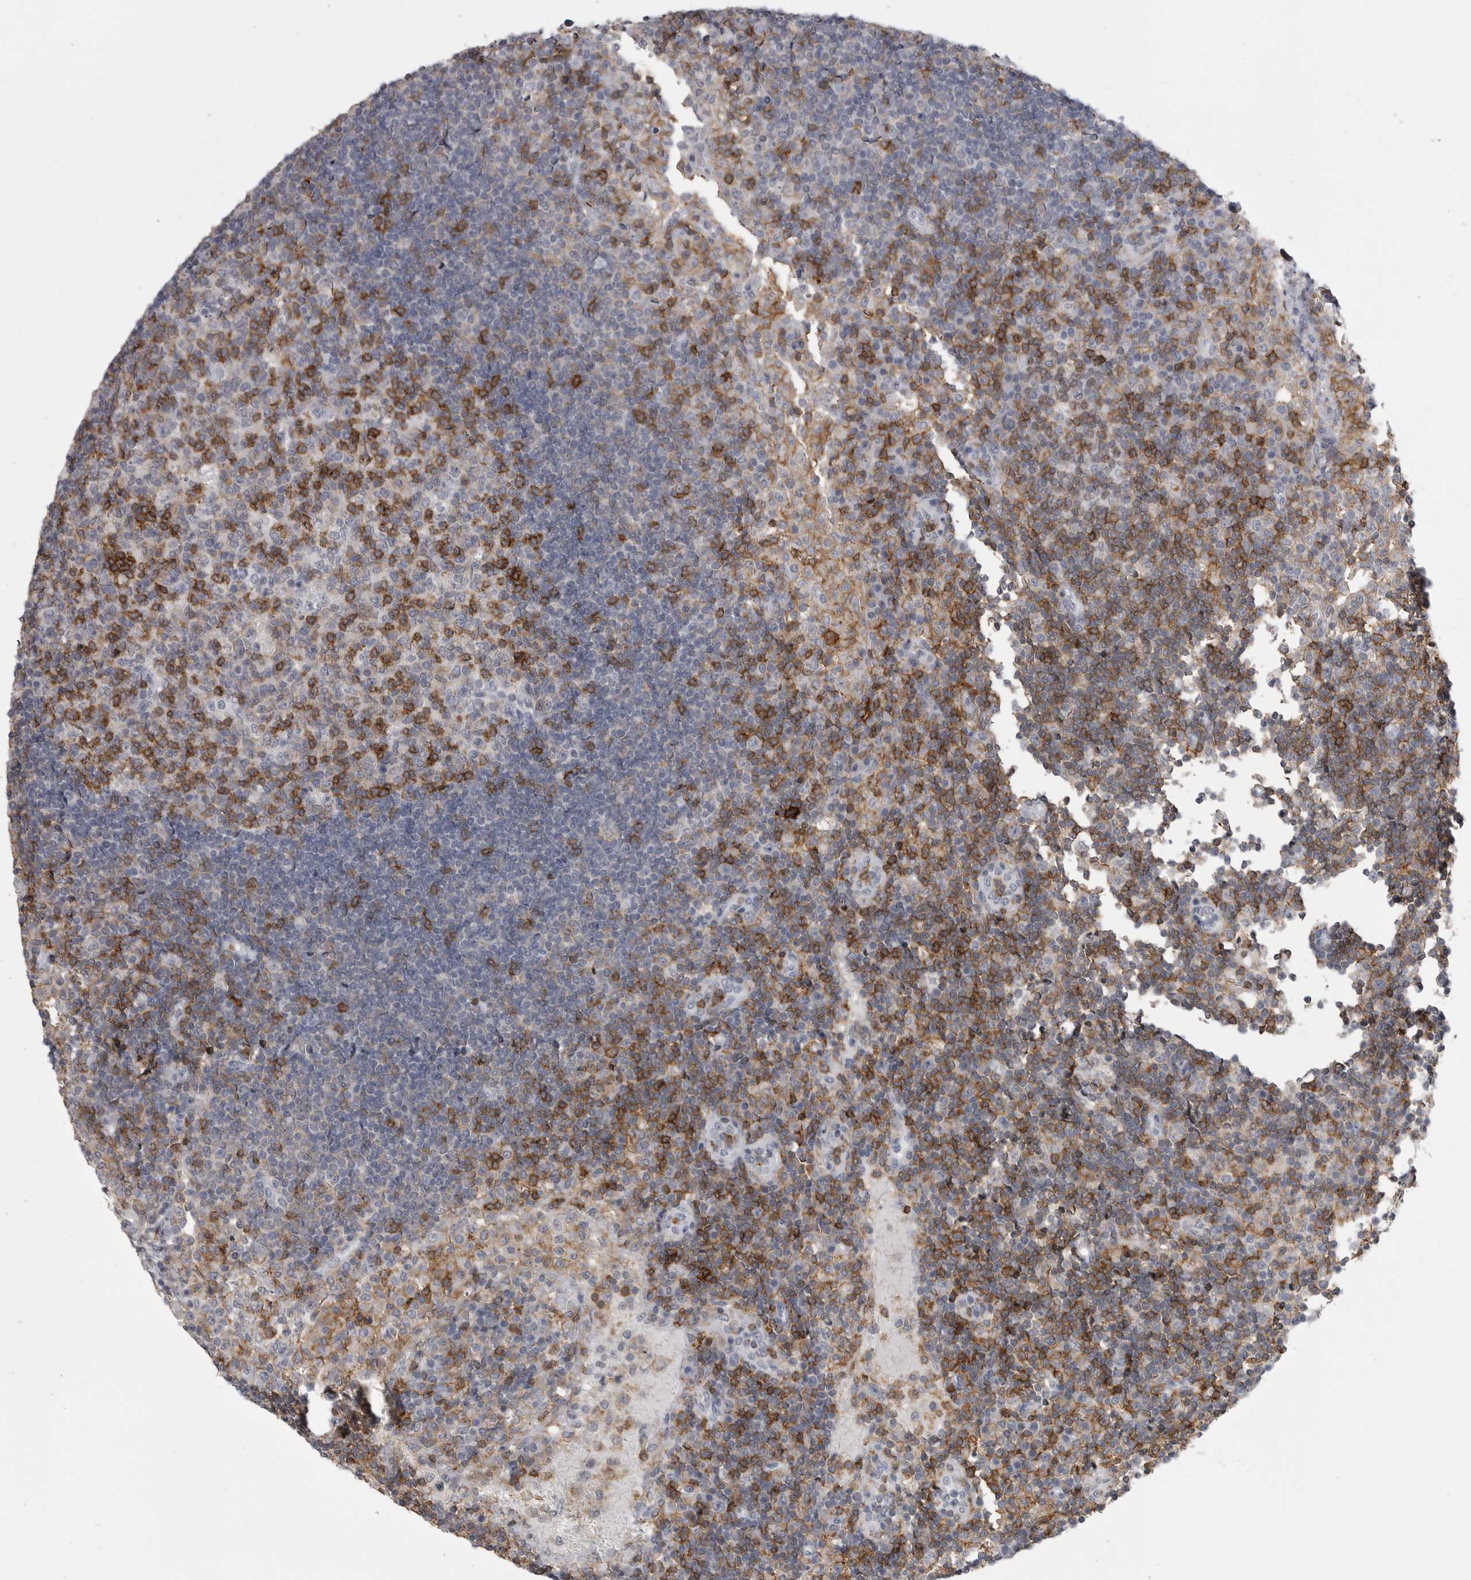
{"staining": {"intensity": "strong", "quantity": "25%-75%", "location": "cytoplasmic/membranous"}, "tissue": "lymph node", "cell_type": "Germinal center cells", "image_type": "normal", "snomed": [{"axis": "morphology", "description": "Normal tissue, NOS"}, {"axis": "topography", "description": "Lymph node"}], "caption": "A micrograph of human lymph node stained for a protein demonstrates strong cytoplasmic/membranous brown staining in germinal center cells.", "gene": "ITGAL", "patient": {"sex": "female", "age": 53}}